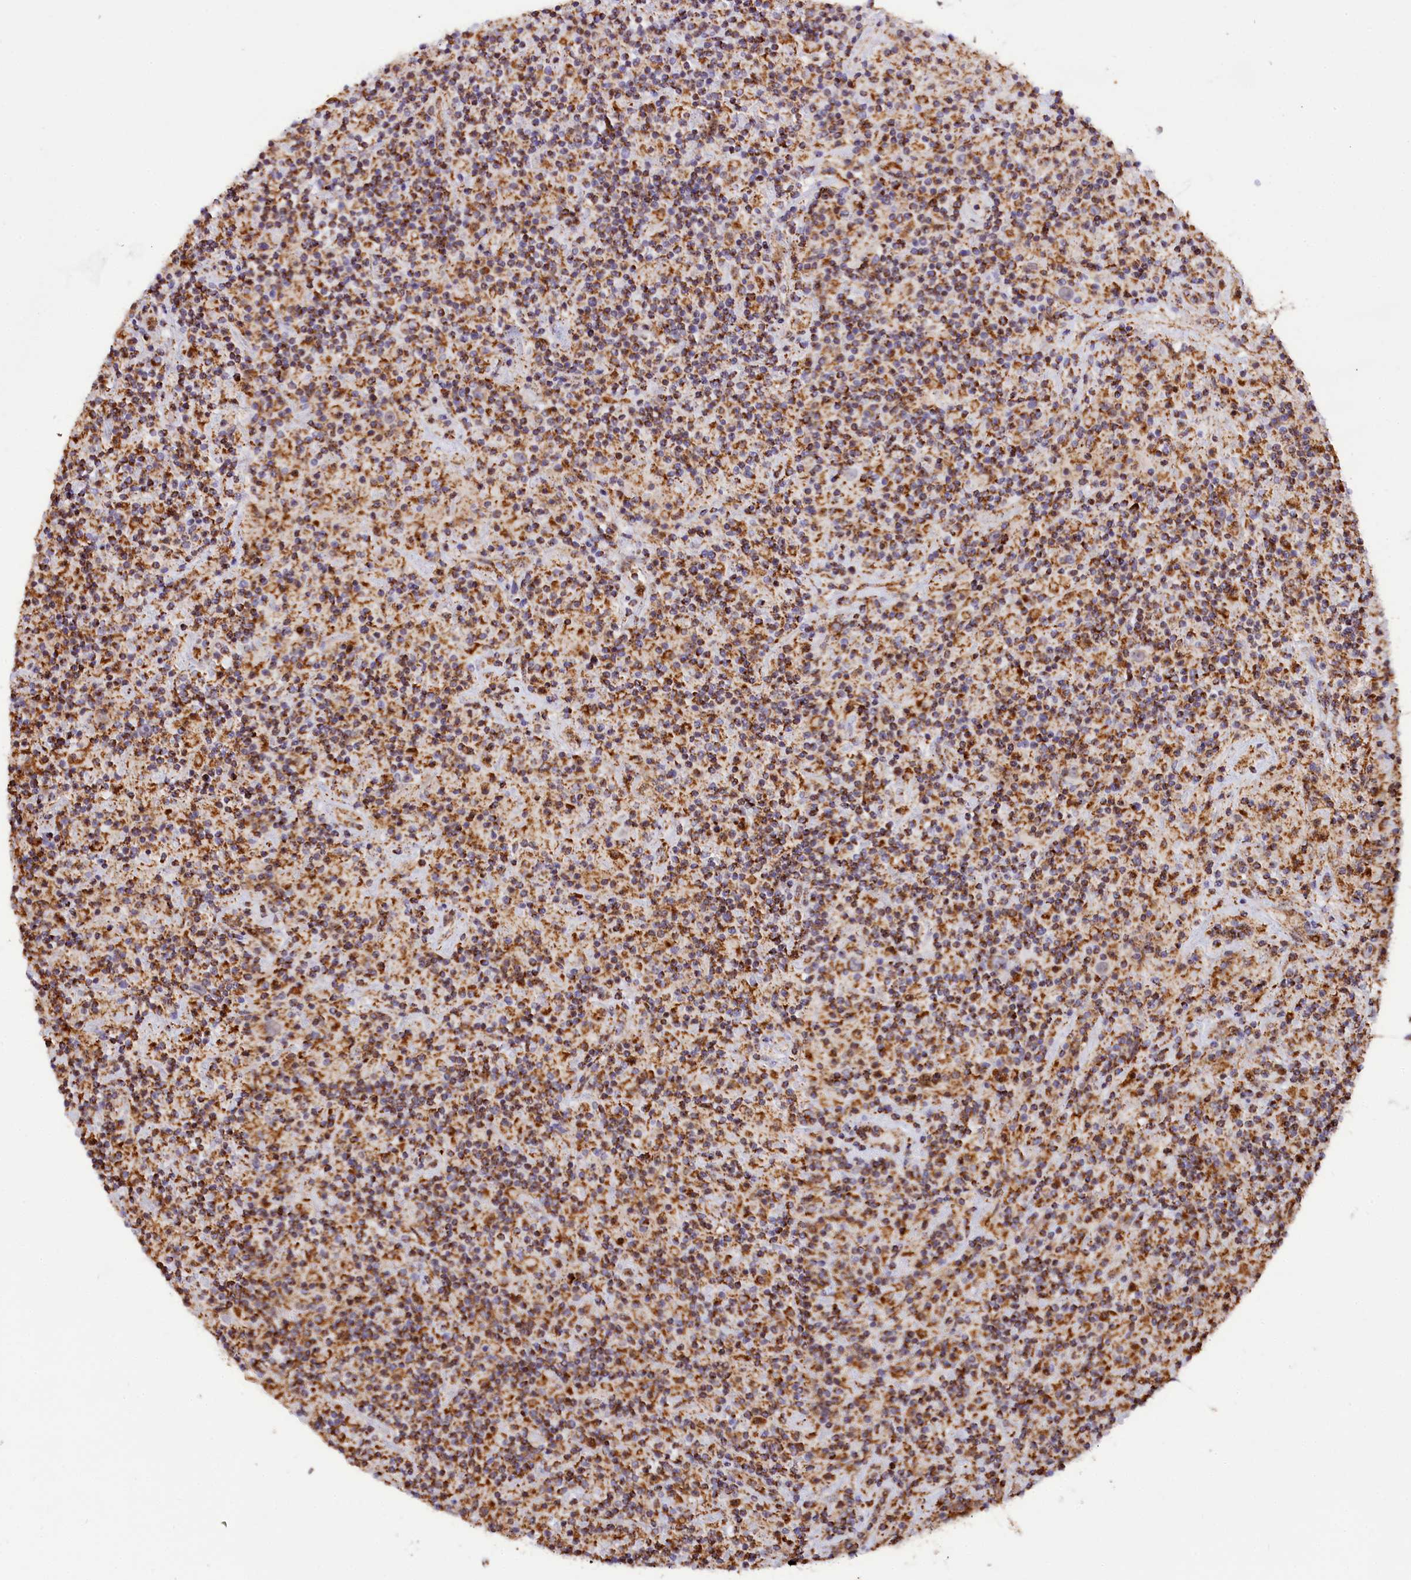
{"staining": {"intensity": "negative", "quantity": "none", "location": "none"}, "tissue": "lymphoma", "cell_type": "Tumor cells", "image_type": "cancer", "snomed": [{"axis": "morphology", "description": "Hodgkin's disease, NOS"}, {"axis": "topography", "description": "Lymph node"}], "caption": "This micrograph is of lymphoma stained with IHC to label a protein in brown with the nuclei are counter-stained blue. There is no expression in tumor cells. (Immunohistochemistry (ihc), brightfield microscopy, high magnification).", "gene": "NDUFA8", "patient": {"sex": "male", "age": 70}}